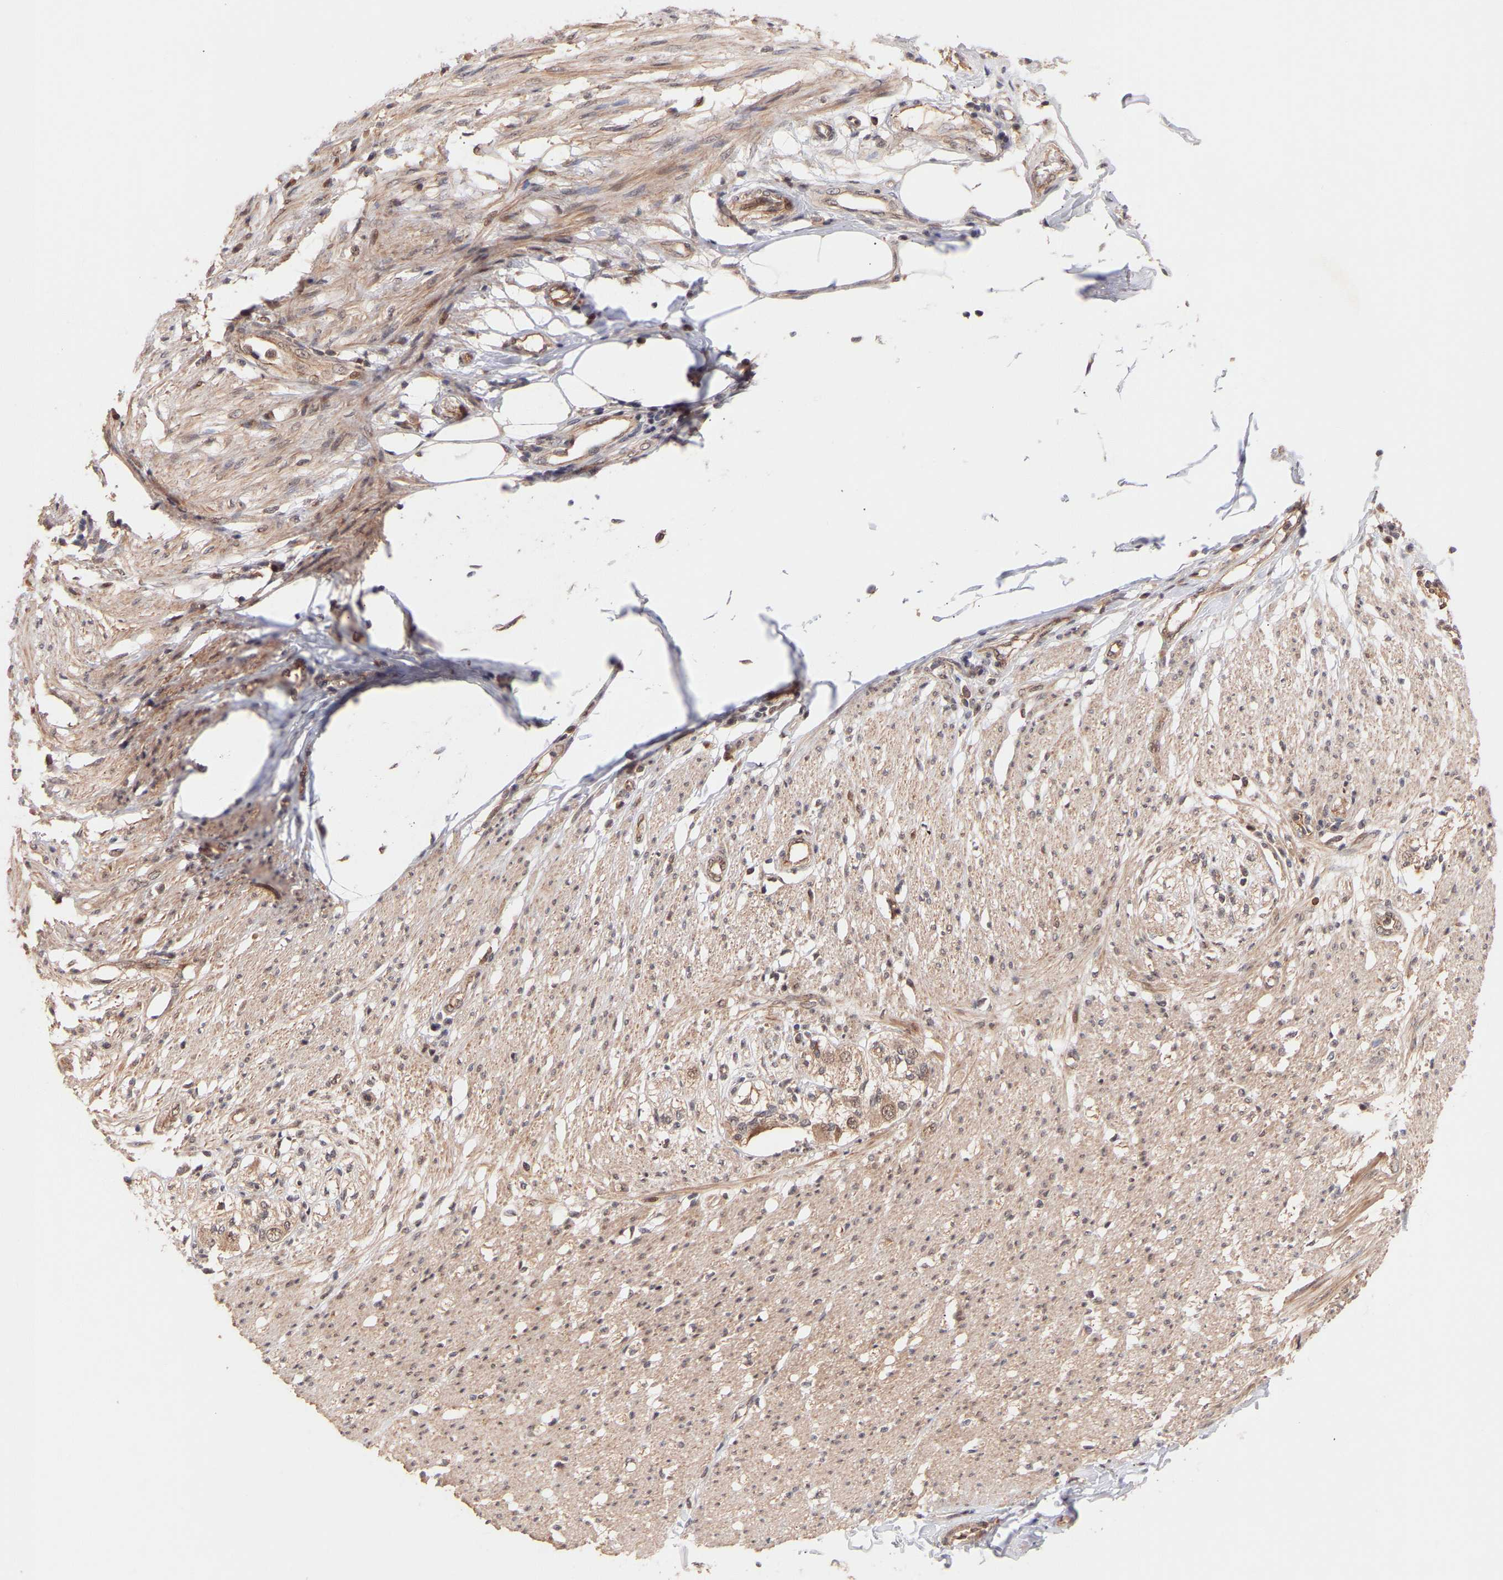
{"staining": {"intensity": "moderate", "quantity": ">75%", "location": "cytoplasmic/membranous"}, "tissue": "smooth muscle", "cell_type": "Smooth muscle cells", "image_type": "normal", "snomed": [{"axis": "morphology", "description": "Normal tissue, NOS"}, {"axis": "morphology", "description": "Adenocarcinoma, NOS"}, {"axis": "topography", "description": "Colon"}, {"axis": "topography", "description": "Peripheral nerve tissue"}], "caption": "IHC photomicrograph of benign smooth muscle: human smooth muscle stained using IHC reveals medium levels of moderate protein expression localized specifically in the cytoplasmic/membranous of smooth muscle cells, appearing as a cytoplasmic/membranous brown color.", "gene": "PDLIM5", "patient": {"sex": "male", "age": 14}}